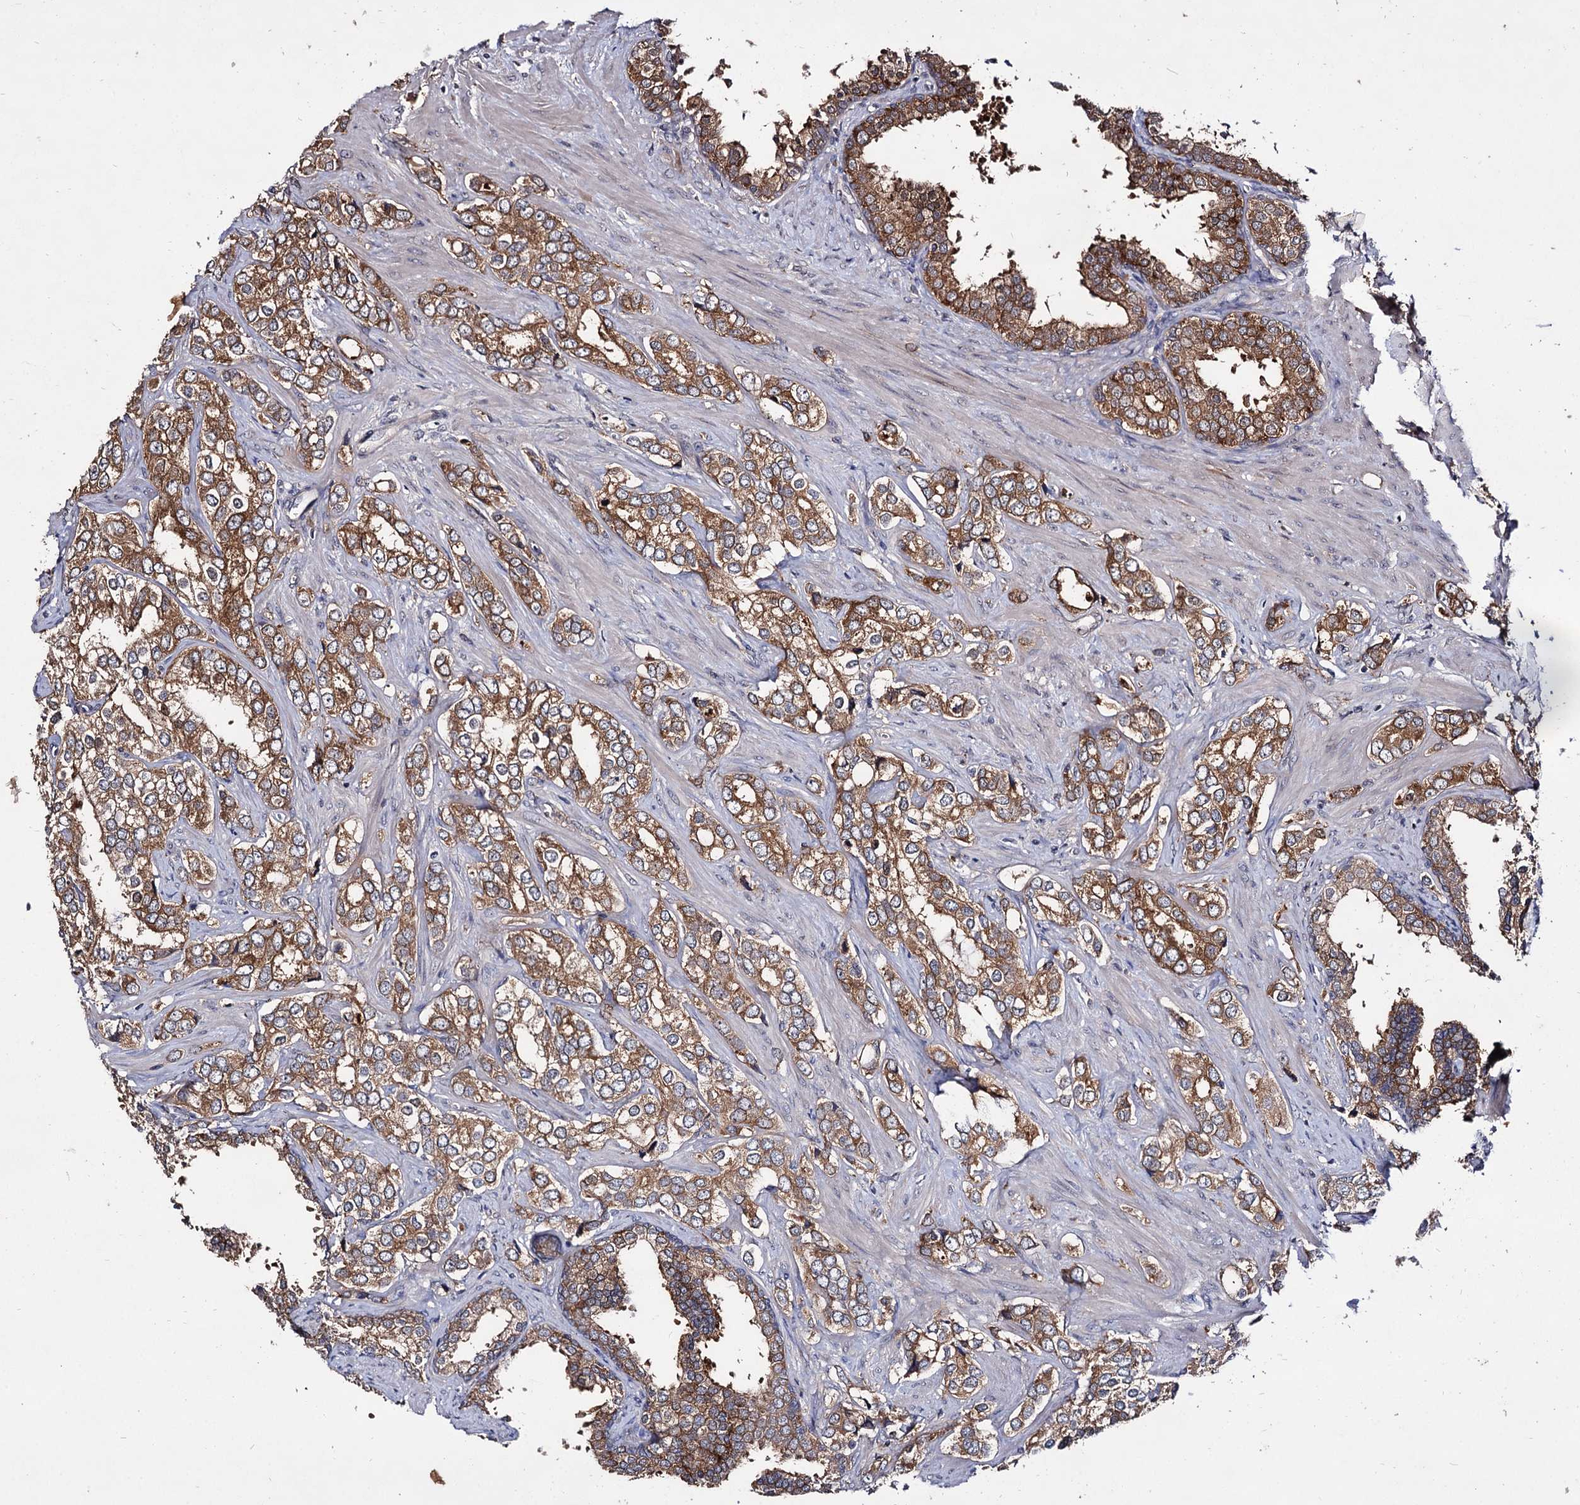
{"staining": {"intensity": "moderate", "quantity": ">75%", "location": "cytoplasmic/membranous"}, "tissue": "prostate cancer", "cell_type": "Tumor cells", "image_type": "cancer", "snomed": [{"axis": "morphology", "description": "Adenocarcinoma, High grade"}, {"axis": "topography", "description": "Prostate"}], "caption": "Immunohistochemistry (IHC) of human prostate cancer reveals medium levels of moderate cytoplasmic/membranous expression in about >75% of tumor cells.", "gene": "ARFIP2", "patient": {"sex": "male", "age": 66}}